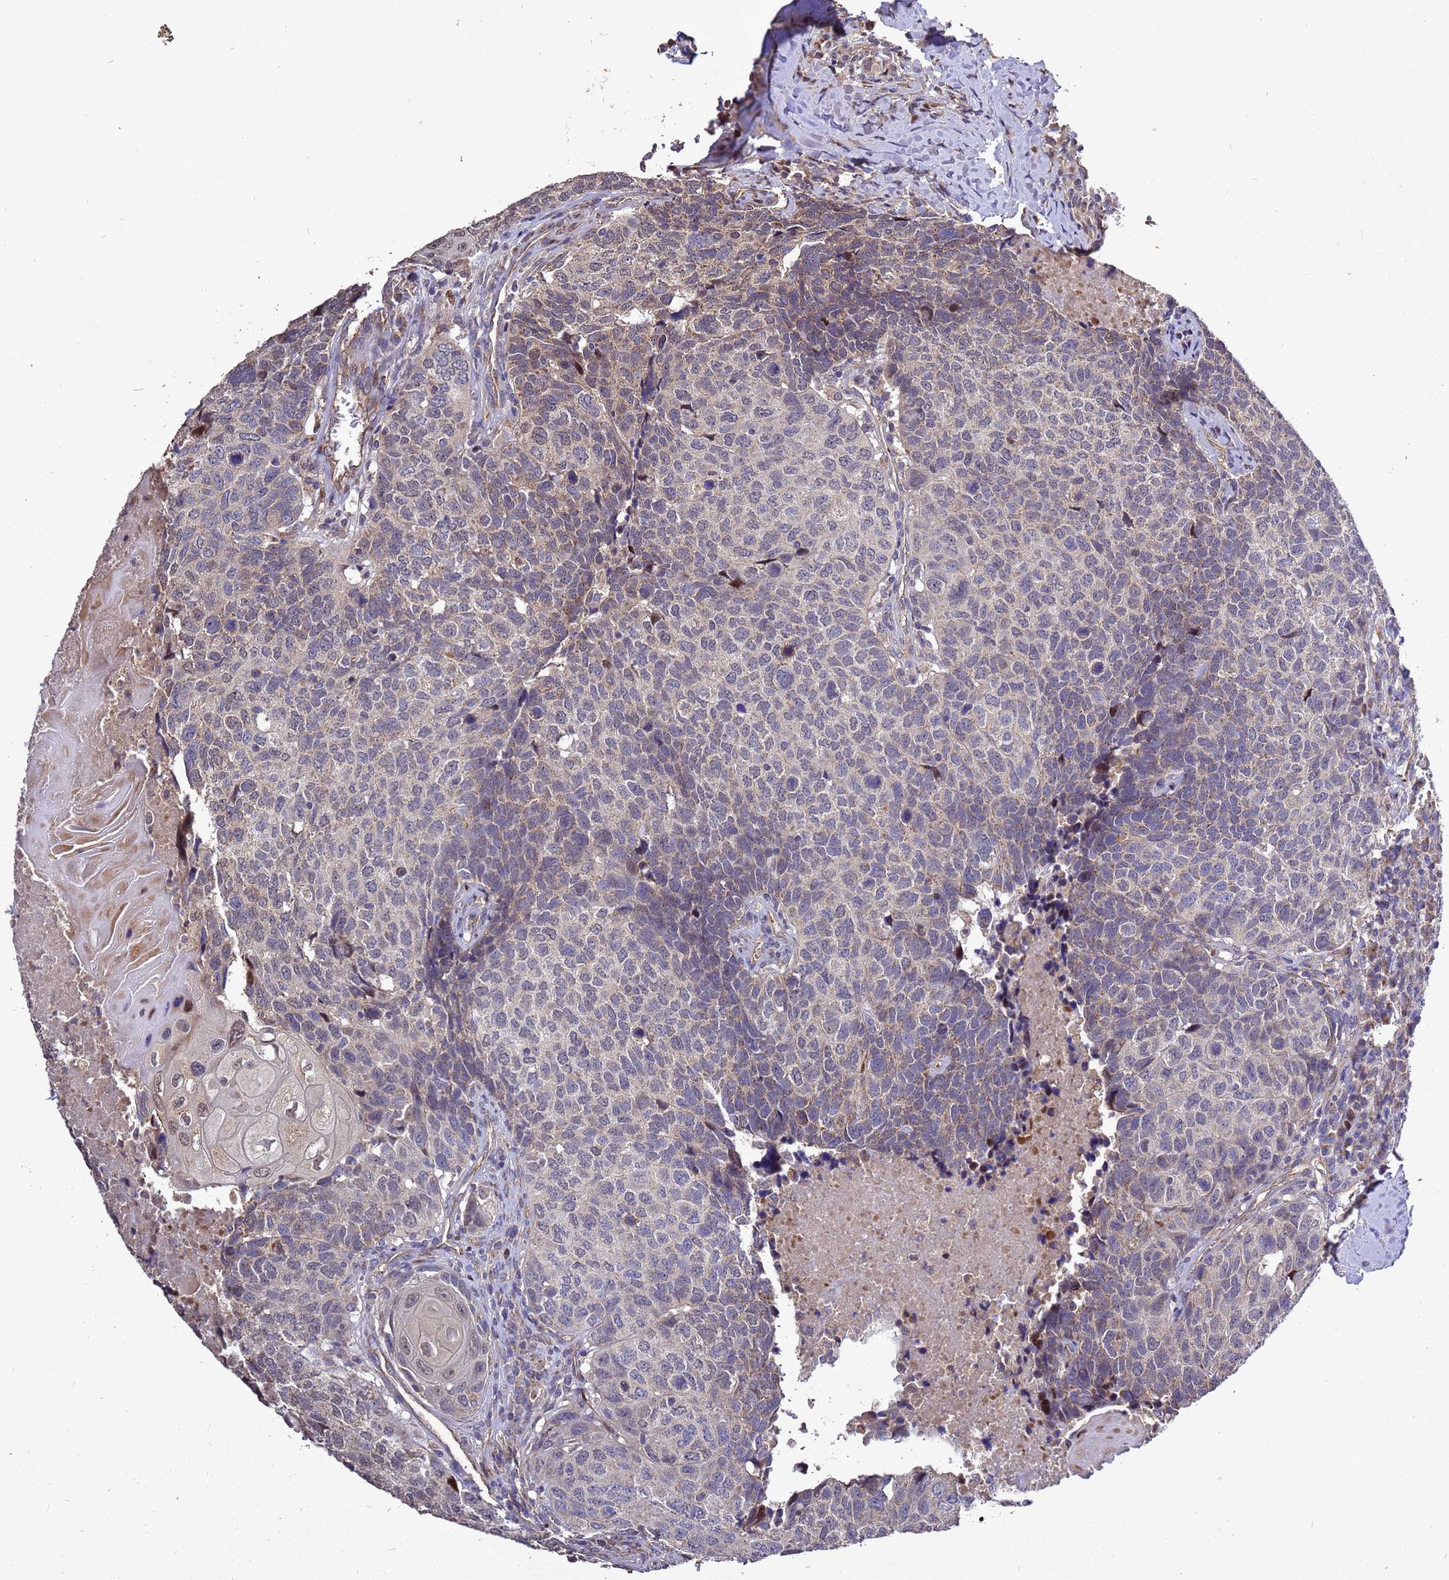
{"staining": {"intensity": "weak", "quantity": "<25%", "location": "cytoplasmic/membranous"}, "tissue": "head and neck cancer", "cell_type": "Tumor cells", "image_type": "cancer", "snomed": [{"axis": "morphology", "description": "Squamous cell carcinoma, NOS"}, {"axis": "topography", "description": "Head-Neck"}], "caption": "Immunohistochemistry photomicrograph of head and neck squamous cell carcinoma stained for a protein (brown), which reveals no expression in tumor cells.", "gene": "RSPRY1", "patient": {"sex": "male", "age": 66}}